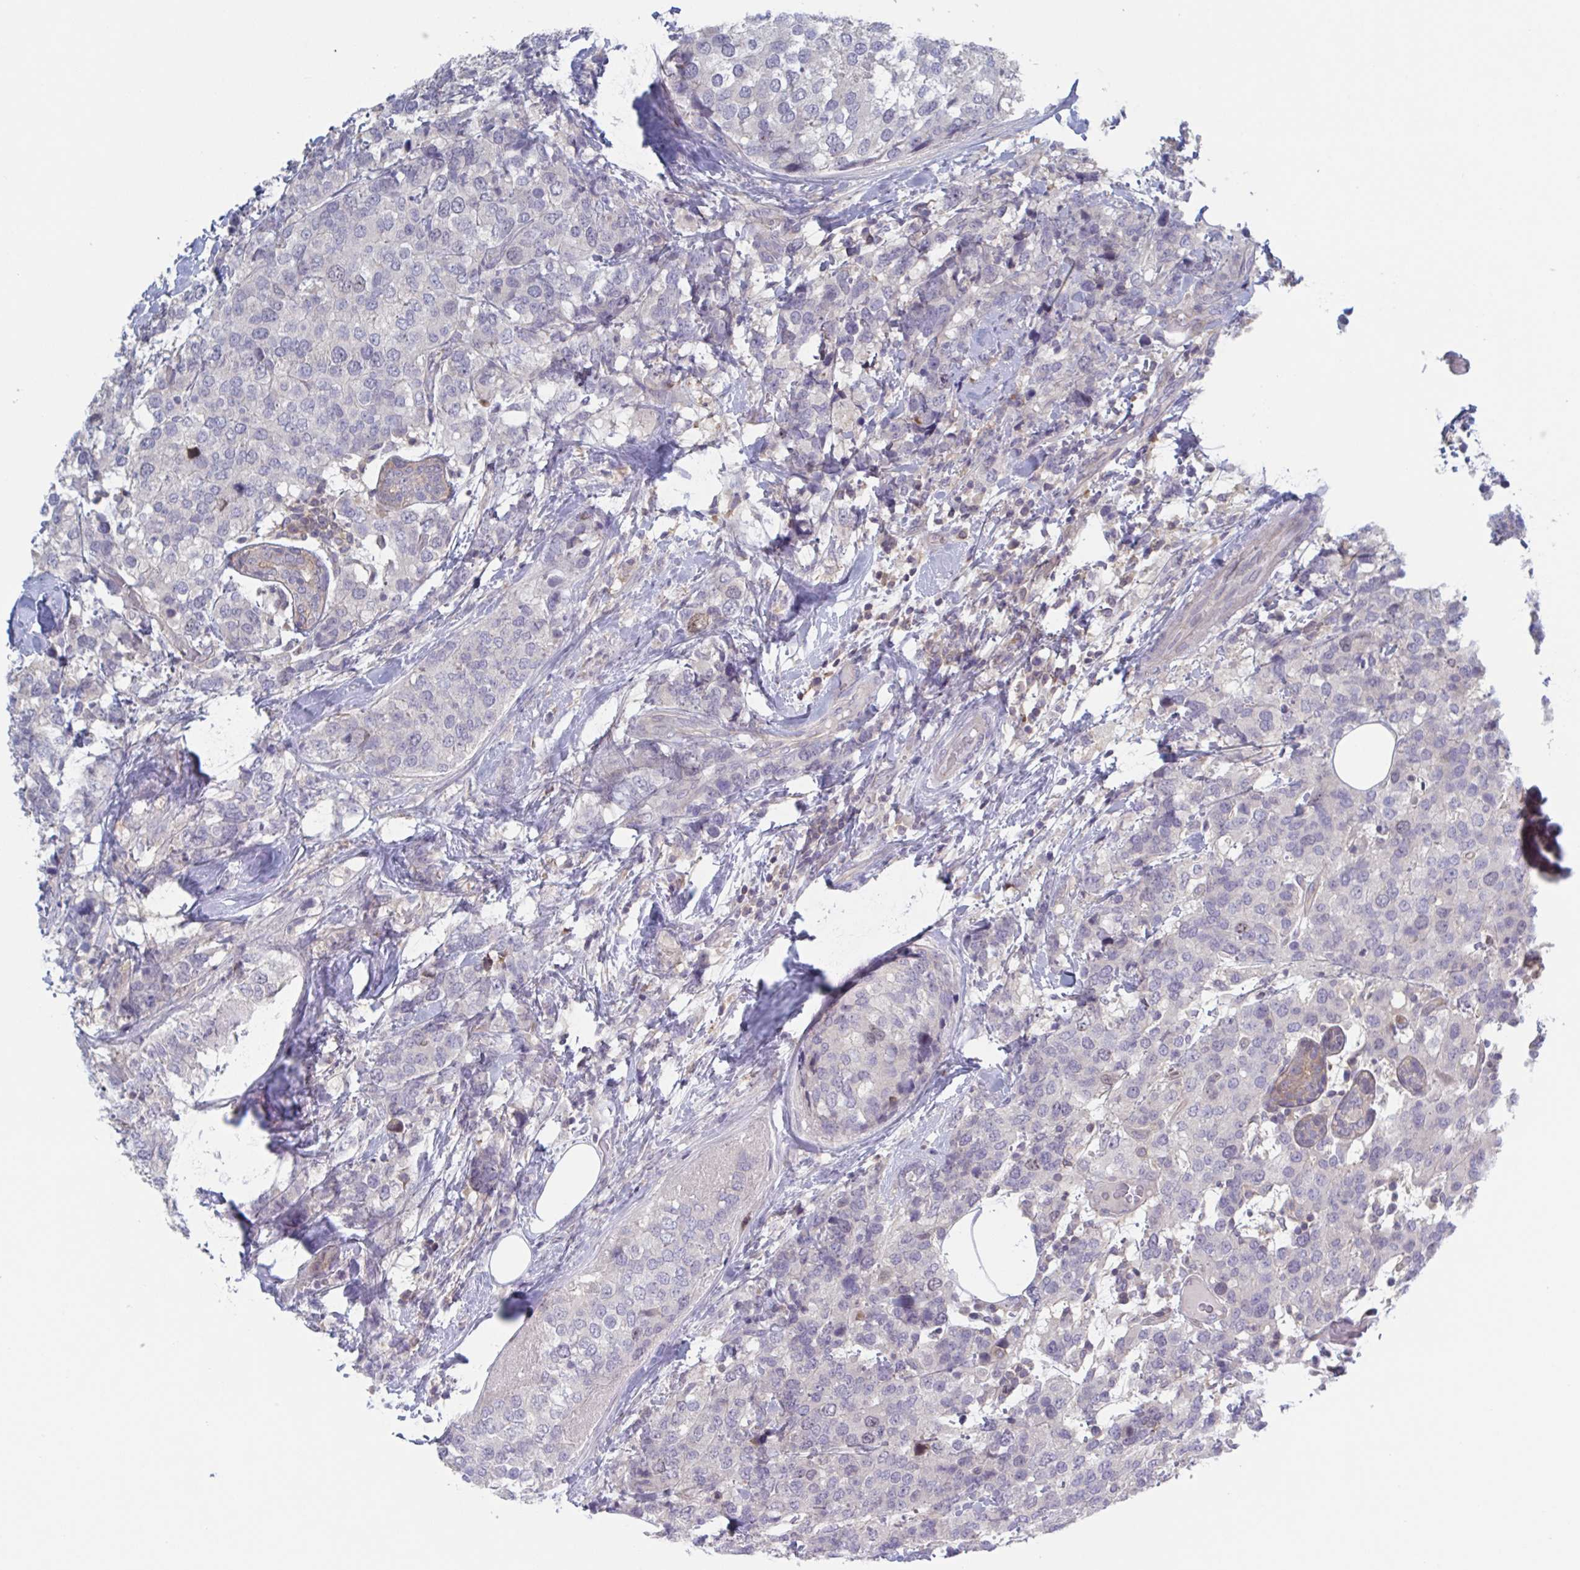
{"staining": {"intensity": "negative", "quantity": "none", "location": "none"}, "tissue": "breast cancer", "cell_type": "Tumor cells", "image_type": "cancer", "snomed": [{"axis": "morphology", "description": "Lobular carcinoma"}, {"axis": "topography", "description": "Breast"}], "caption": "An immunohistochemistry photomicrograph of breast cancer is shown. There is no staining in tumor cells of breast cancer.", "gene": "STK26", "patient": {"sex": "female", "age": 59}}